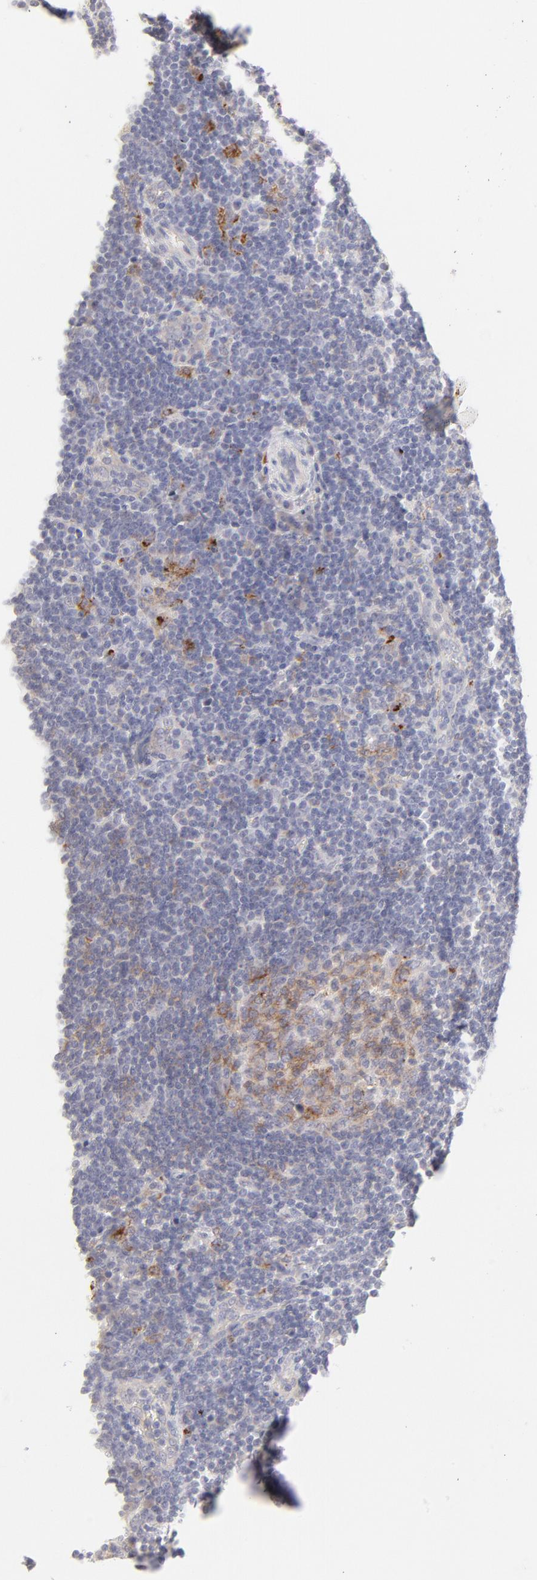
{"staining": {"intensity": "weak", "quantity": "<25%", "location": "cytoplasmic/membranous,nuclear"}, "tissue": "lymph node", "cell_type": "Germinal center cells", "image_type": "normal", "snomed": [{"axis": "morphology", "description": "Normal tissue, NOS"}, {"axis": "morphology", "description": "Squamous cell carcinoma, metastatic, NOS"}, {"axis": "topography", "description": "Lymph node"}], "caption": "The immunohistochemistry photomicrograph has no significant staining in germinal center cells of lymph node.", "gene": "ELF3", "patient": {"sex": "female", "age": 53}}